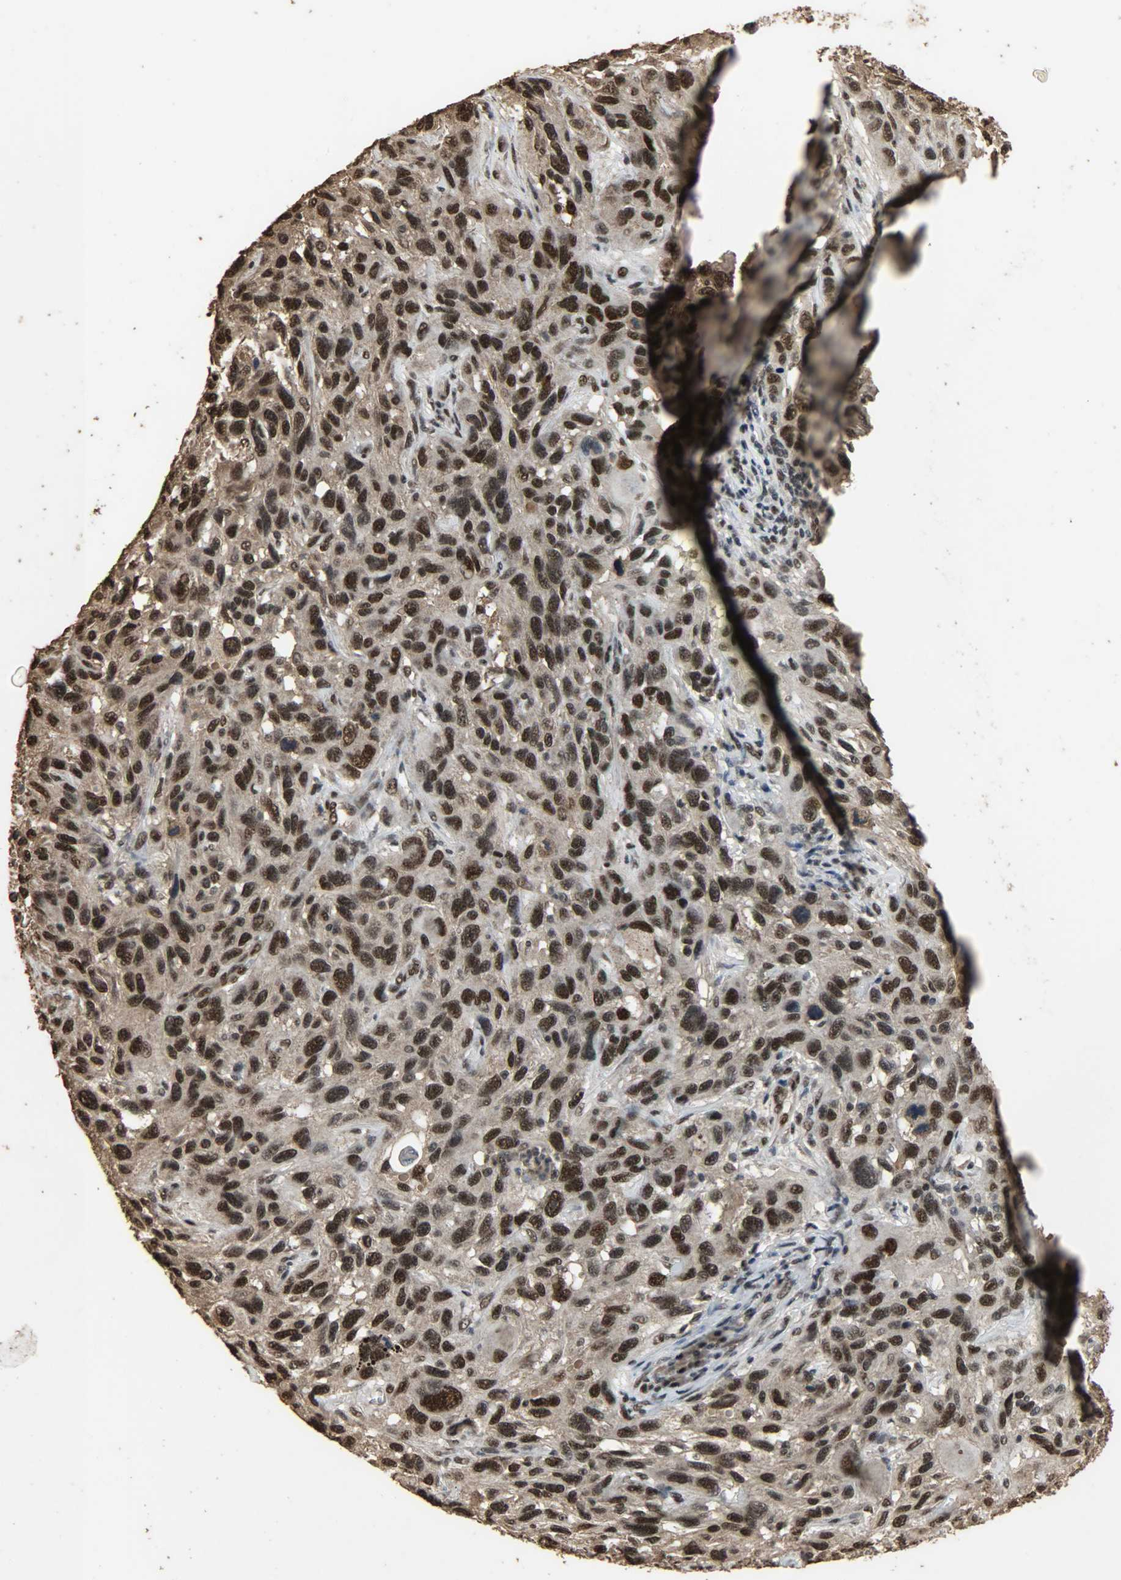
{"staining": {"intensity": "strong", "quantity": ">75%", "location": "cytoplasmic/membranous,nuclear"}, "tissue": "melanoma", "cell_type": "Tumor cells", "image_type": "cancer", "snomed": [{"axis": "morphology", "description": "Malignant melanoma, NOS"}, {"axis": "topography", "description": "Skin"}], "caption": "Protein analysis of malignant melanoma tissue displays strong cytoplasmic/membranous and nuclear staining in approximately >75% of tumor cells. (Stains: DAB (3,3'-diaminobenzidine) in brown, nuclei in blue, Microscopy: brightfield microscopy at high magnification).", "gene": "CCNT2", "patient": {"sex": "male", "age": 53}}